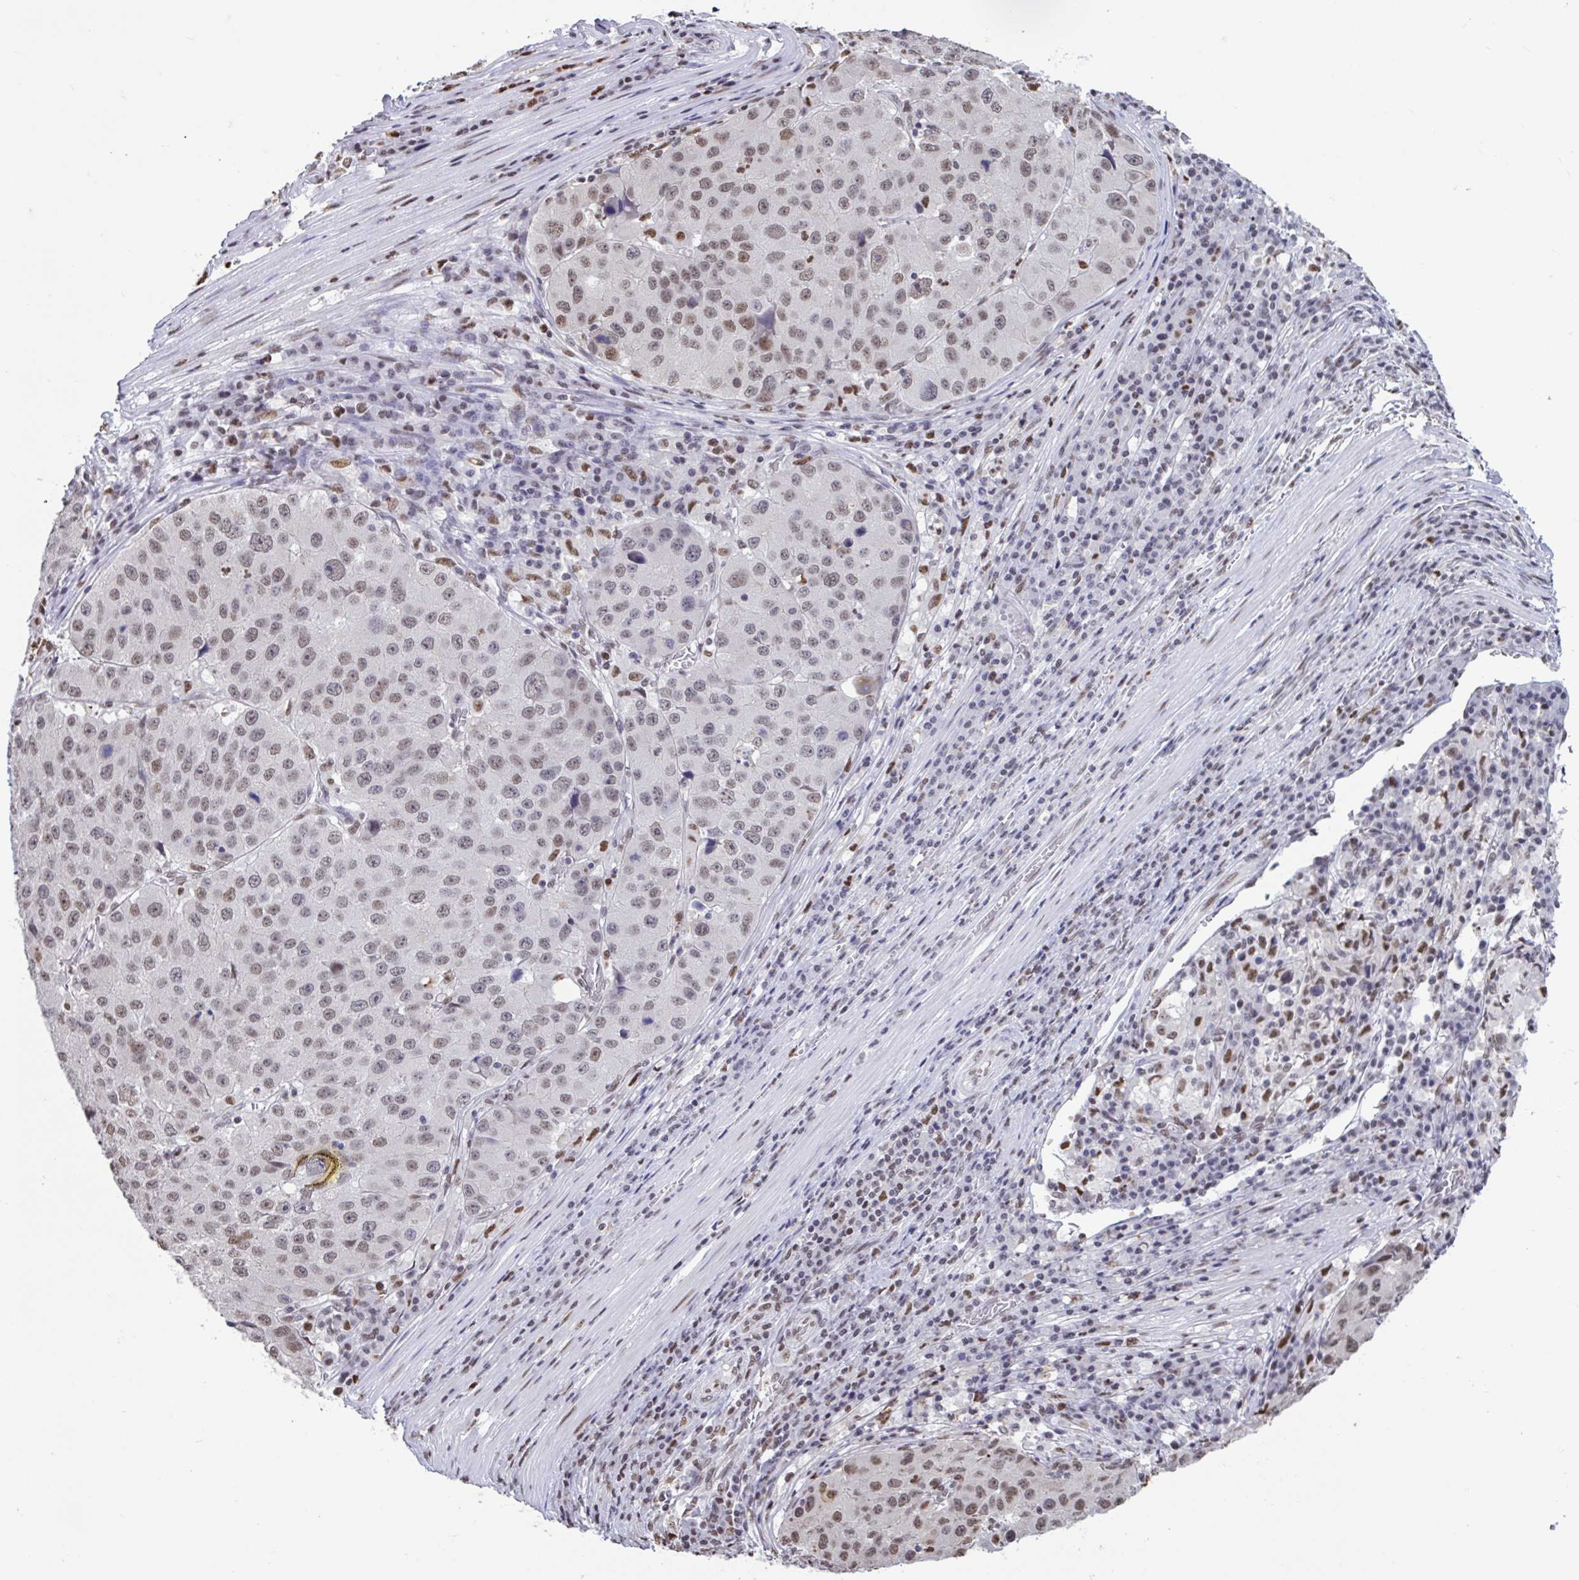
{"staining": {"intensity": "weak", "quantity": ">75%", "location": "nuclear"}, "tissue": "stomach cancer", "cell_type": "Tumor cells", "image_type": "cancer", "snomed": [{"axis": "morphology", "description": "Adenocarcinoma, NOS"}, {"axis": "topography", "description": "Stomach"}], "caption": "The photomicrograph demonstrates staining of stomach cancer (adenocarcinoma), revealing weak nuclear protein staining (brown color) within tumor cells.", "gene": "HNRNPDL", "patient": {"sex": "male", "age": 71}}